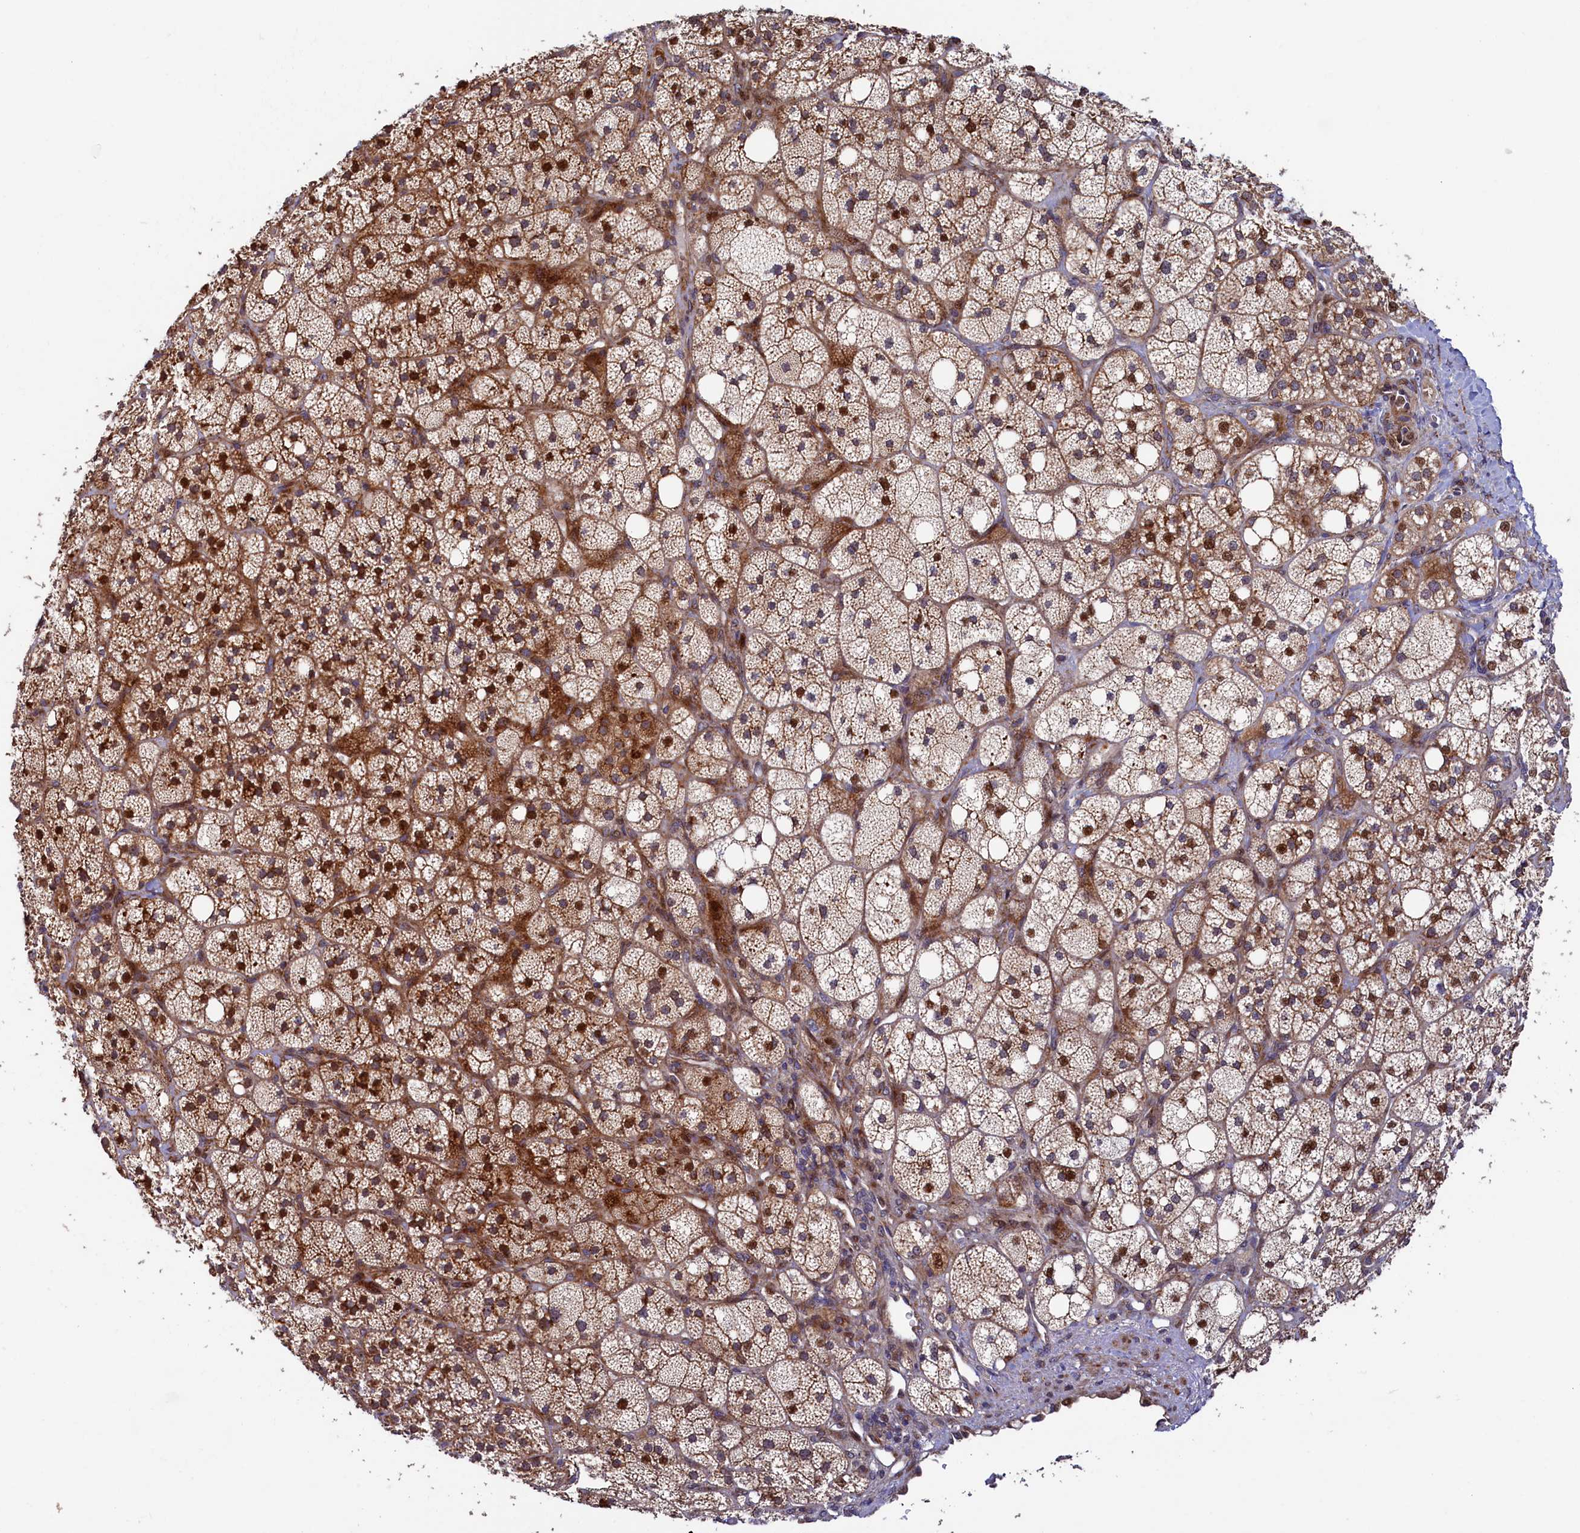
{"staining": {"intensity": "strong", "quantity": "25%-75%", "location": "cytoplasmic/membranous,nuclear"}, "tissue": "adrenal gland", "cell_type": "Glandular cells", "image_type": "normal", "snomed": [{"axis": "morphology", "description": "Normal tissue, NOS"}, {"axis": "topography", "description": "Adrenal gland"}], "caption": "Immunohistochemical staining of normal human adrenal gland reveals high levels of strong cytoplasmic/membranous,nuclear positivity in about 25%-75% of glandular cells. (IHC, brightfield microscopy, high magnification).", "gene": "PIK3C3", "patient": {"sex": "male", "age": 61}}